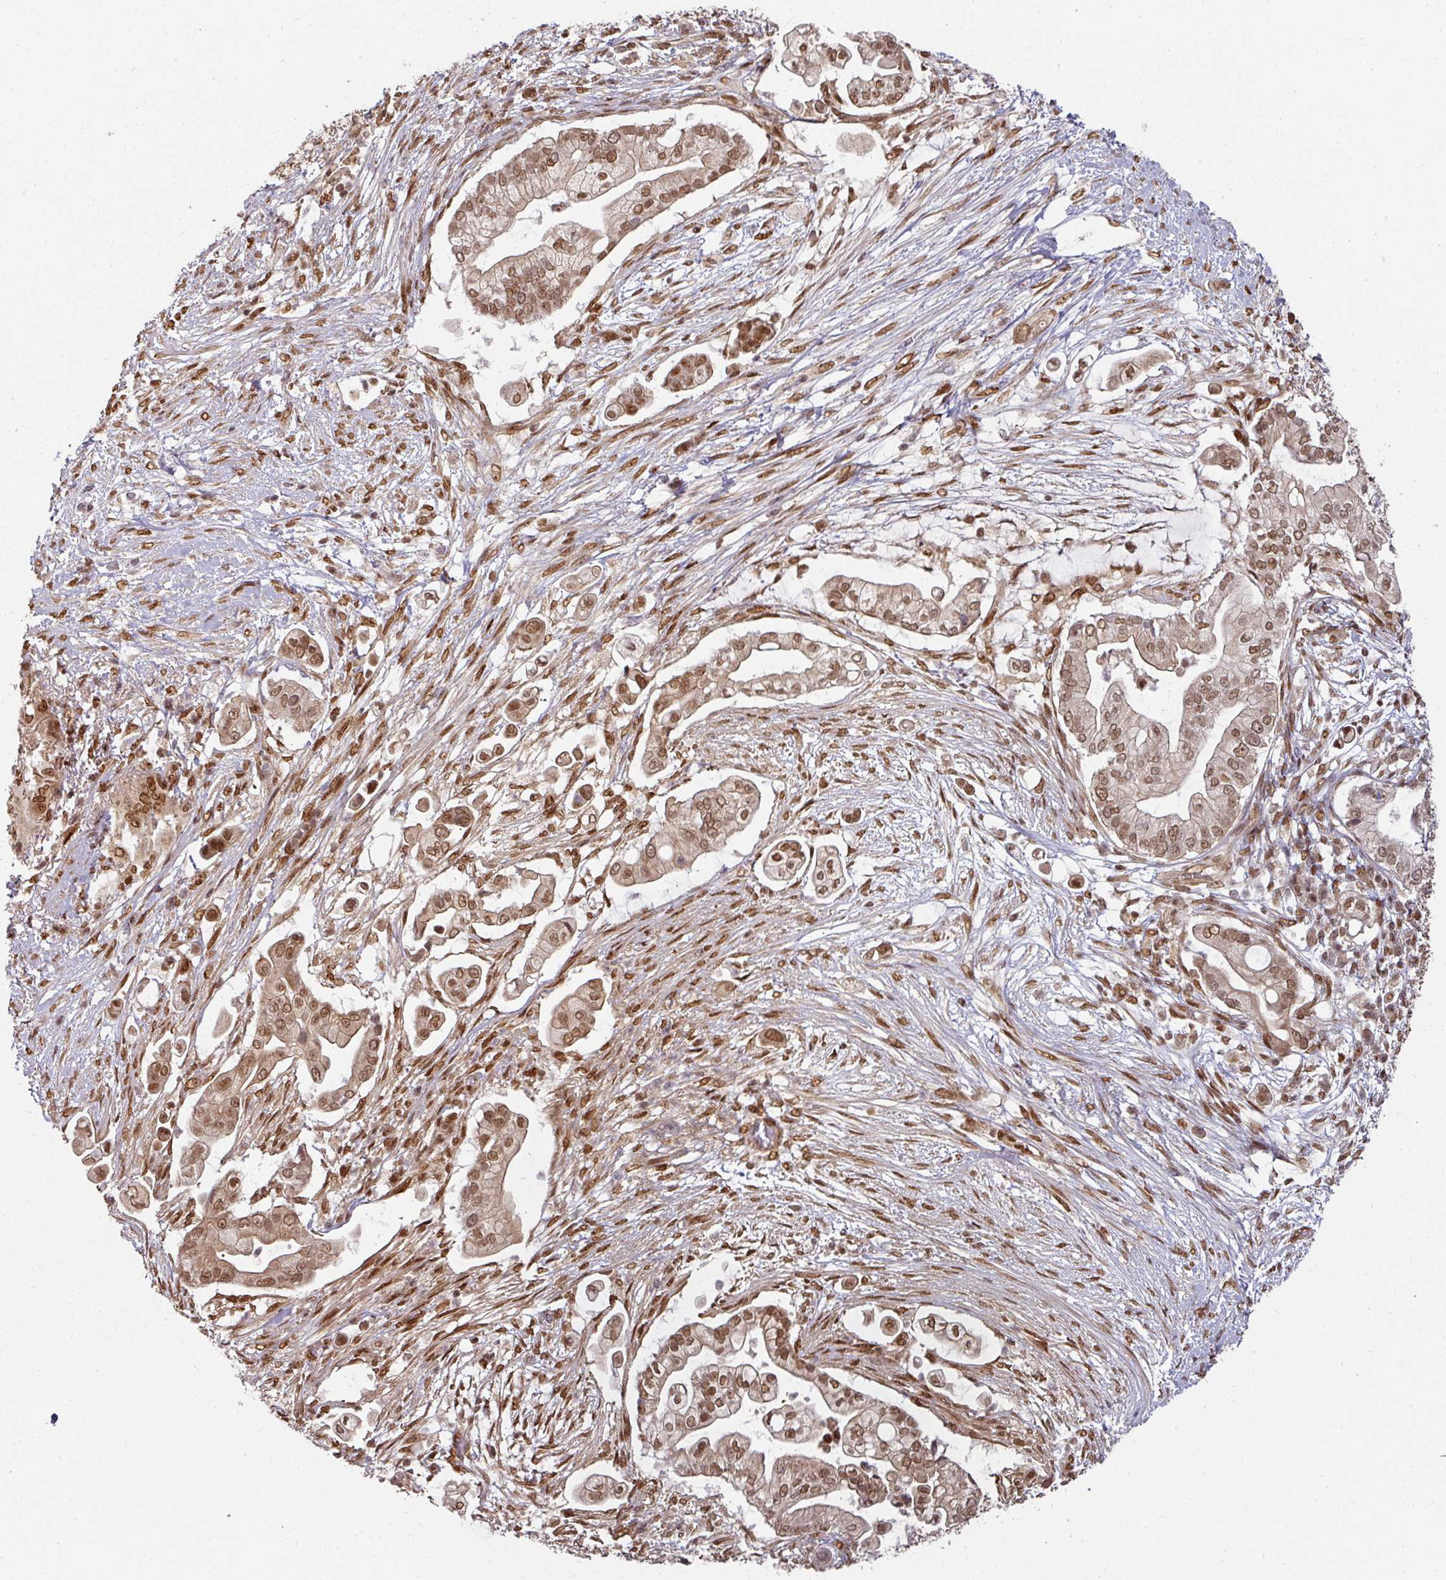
{"staining": {"intensity": "moderate", "quantity": ">75%", "location": "nuclear"}, "tissue": "pancreatic cancer", "cell_type": "Tumor cells", "image_type": "cancer", "snomed": [{"axis": "morphology", "description": "Adenocarcinoma, NOS"}, {"axis": "topography", "description": "Pancreas"}], "caption": "Immunohistochemistry (IHC) of pancreatic adenocarcinoma reveals medium levels of moderate nuclear expression in about >75% of tumor cells.", "gene": "SIK3", "patient": {"sex": "female", "age": 69}}